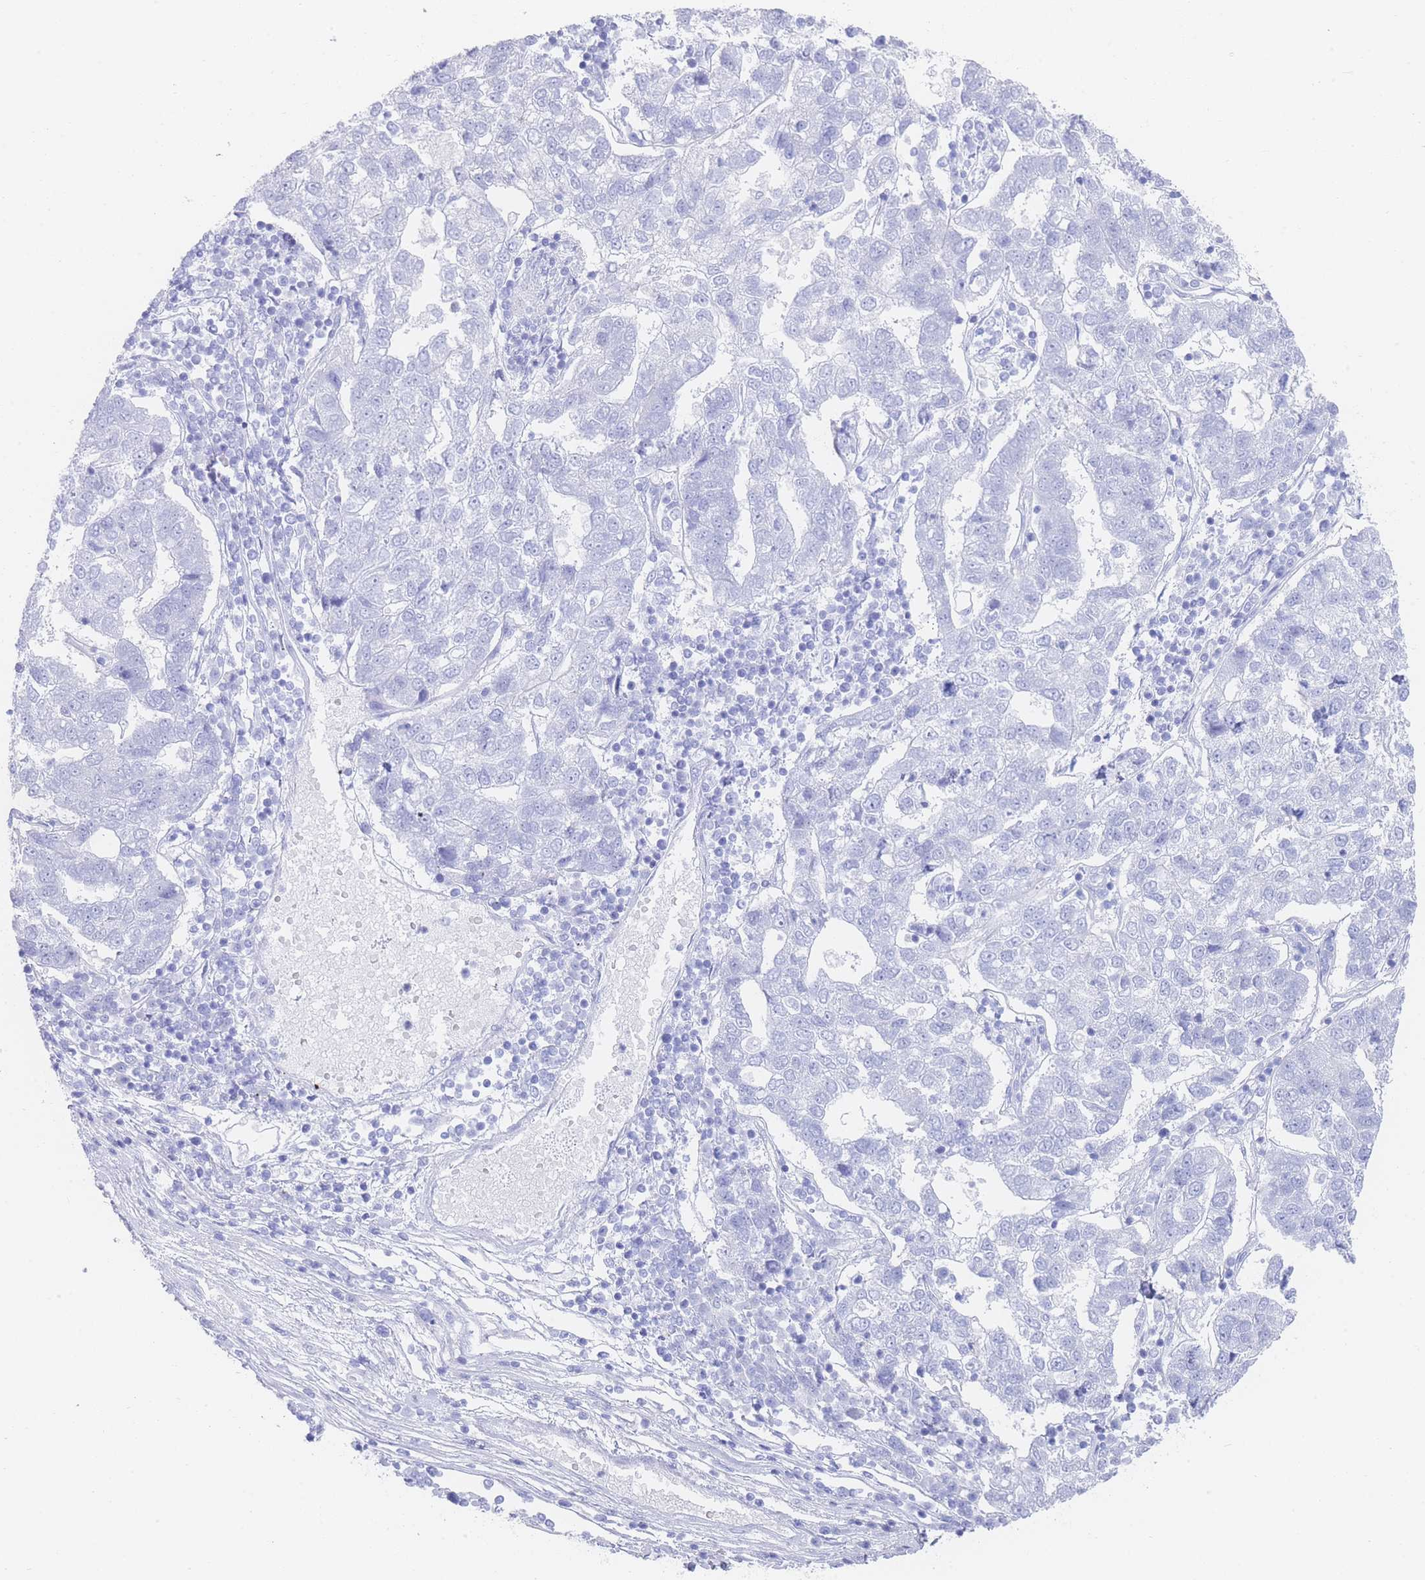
{"staining": {"intensity": "negative", "quantity": "none", "location": "none"}, "tissue": "pancreatic cancer", "cell_type": "Tumor cells", "image_type": "cancer", "snomed": [{"axis": "morphology", "description": "Adenocarcinoma, NOS"}, {"axis": "topography", "description": "Pancreas"}], "caption": "Immunohistochemistry of human pancreatic adenocarcinoma reveals no staining in tumor cells.", "gene": "LRRC37A", "patient": {"sex": "female", "age": 61}}